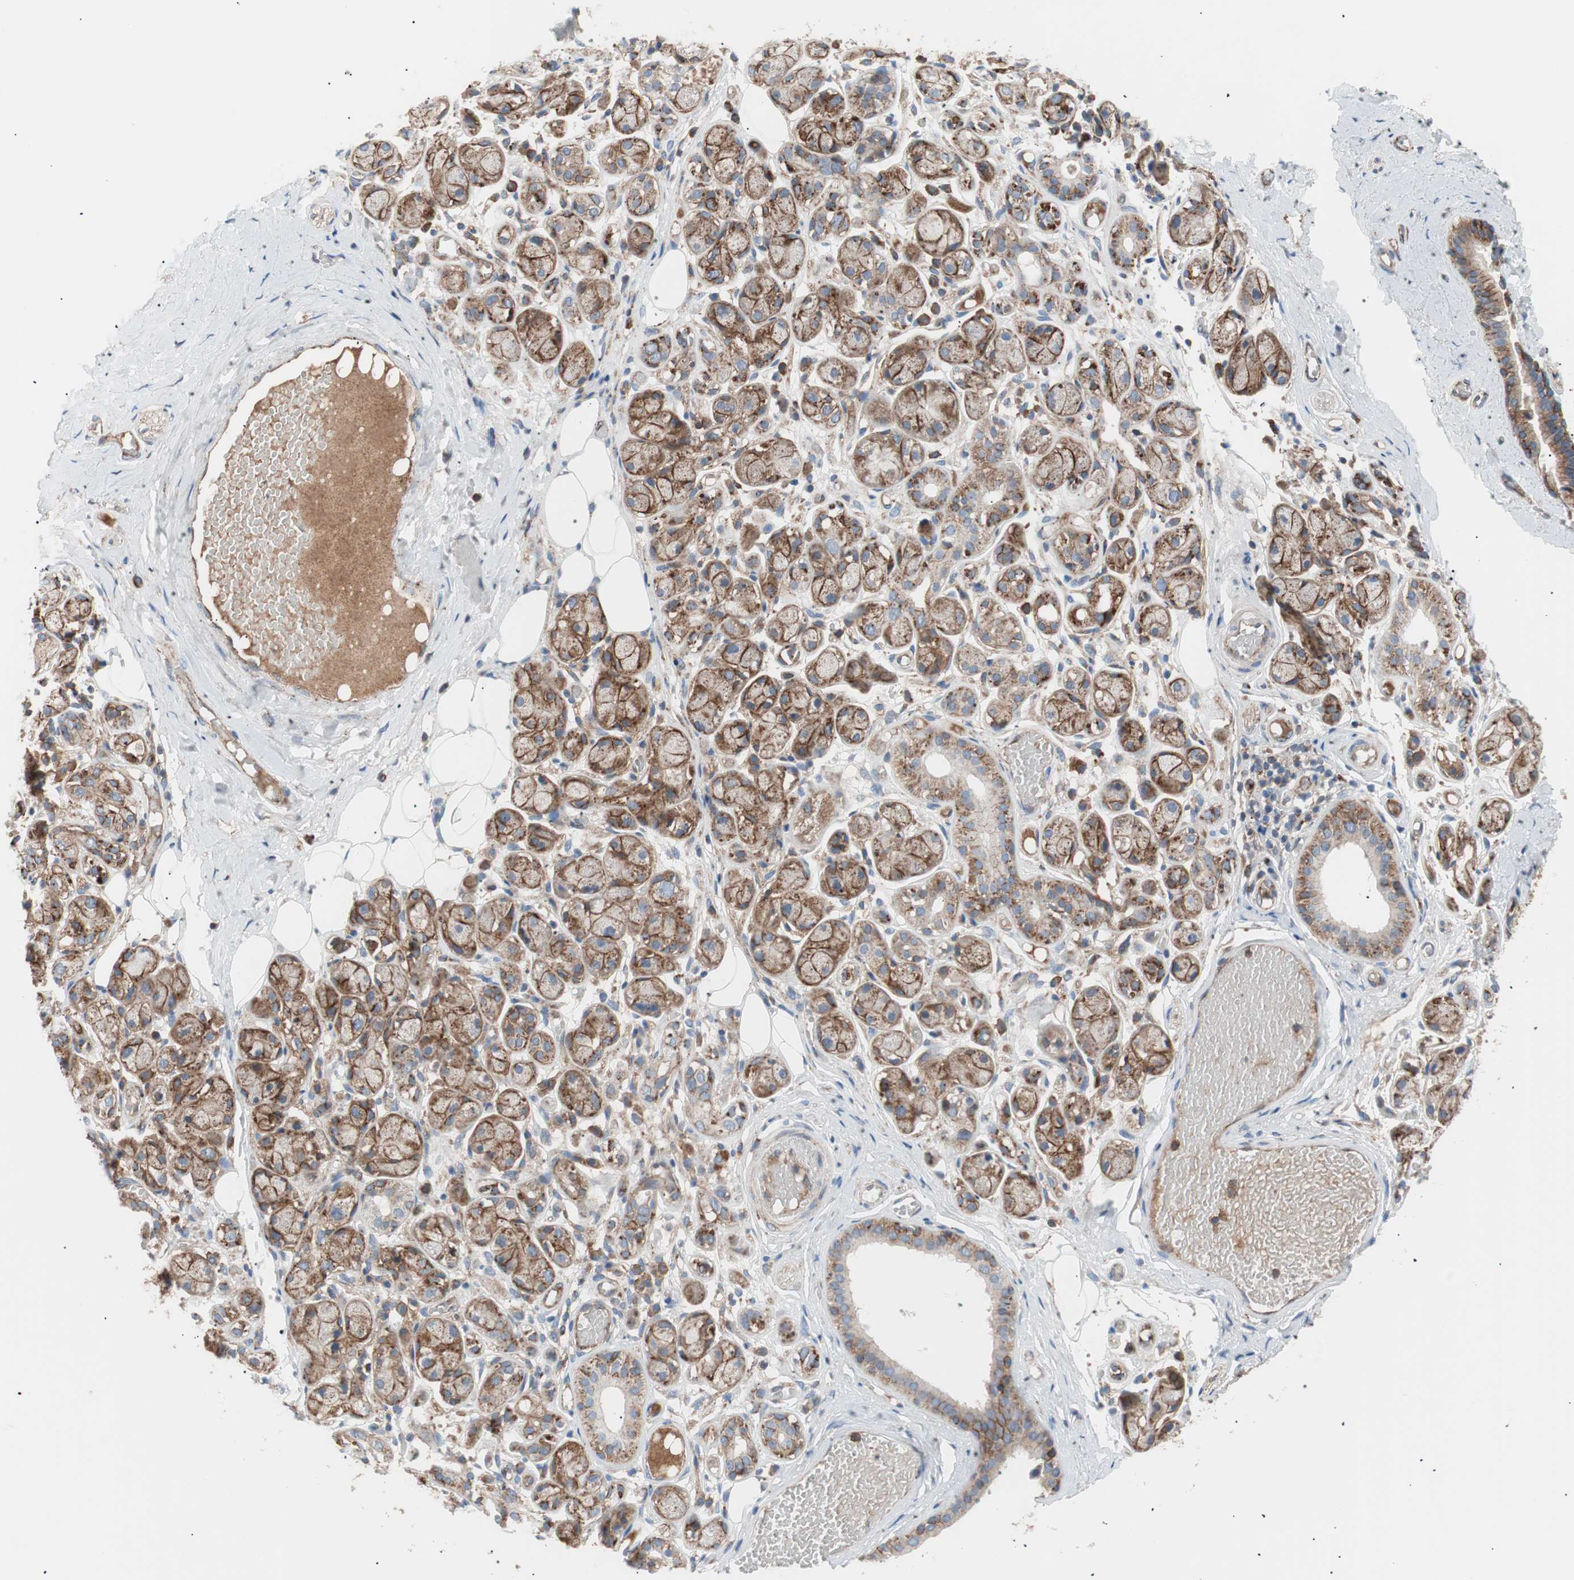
{"staining": {"intensity": "moderate", "quantity": "25%-75%", "location": "cytoplasmic/membranous"}, "tissue": "adipose tissue", "cell_type": "Adipocytes", "image_type": "normal", "snomed": [{"axis": "morphology", "description": "Normal tissue, NOS"}, {"axis": "morphology", "description": "Inflammation, NOS"}, {"axis": "topography", "description": "Vascular tissue"}, {"axis": "topography", "description": "Salivary gland"}], "caption": "Protein expression analysis of normal adipose tissue displays moderate cytoplasmic/membranous positivity in about 25%-75% of adipocytes.", "gene": "FLOT2", "patient": {"sex": "female", "age": 75}}